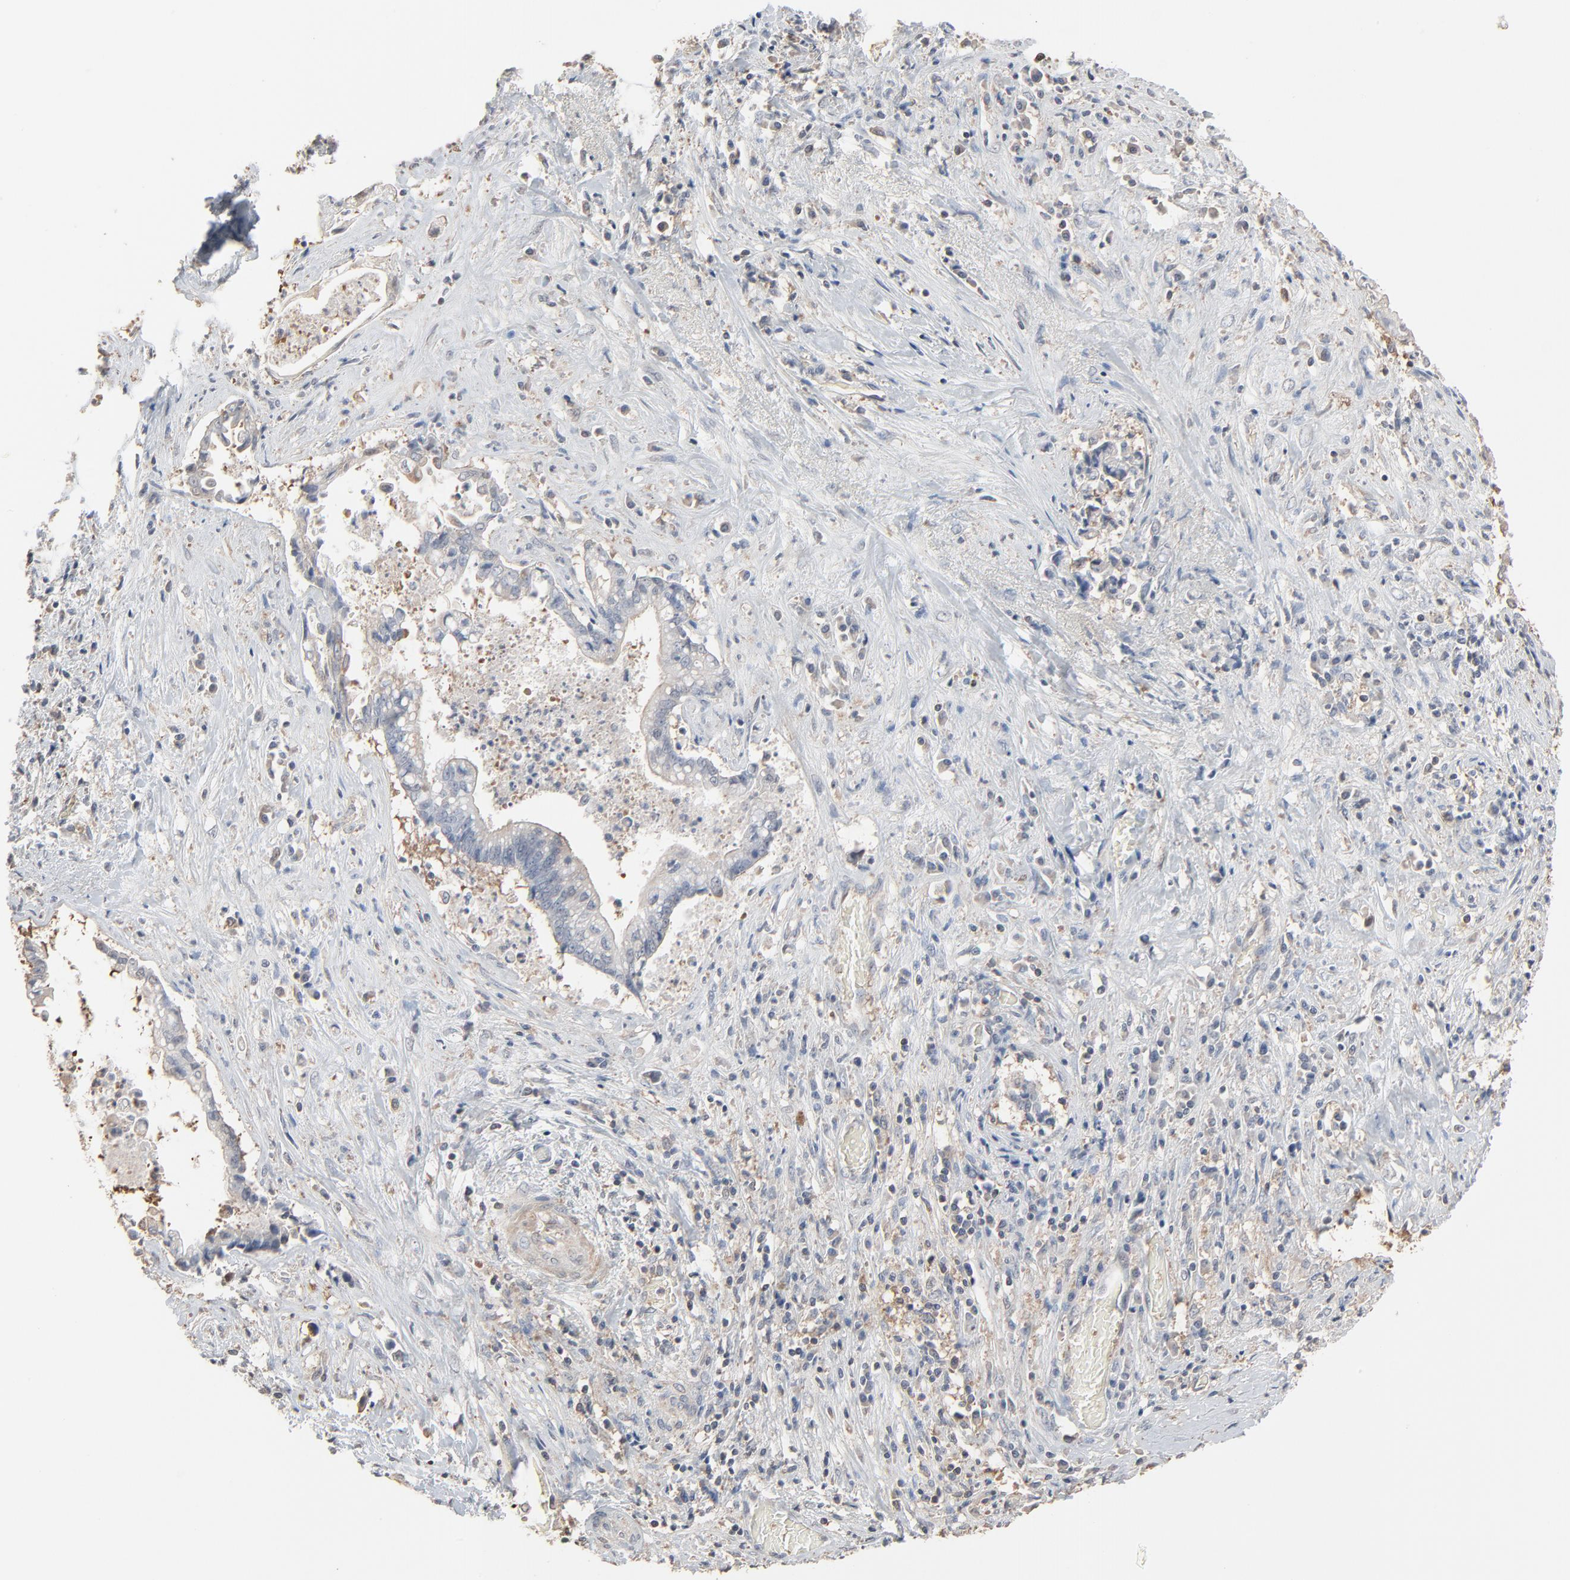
{"staining": {"intensity": "negative", "quantity": "none", "location": "none"}, "tissue": "liver cancer", "cell_type": "Tumor cells", "image_type": "cancer", "snomed": [{"axis": "morphology", "description": "Cholangiocarcinoma"}, {"axis": "topography", "description": "Liver"}], "caption": "This is an immunohistochemistry (IHC) photomicrograph of liver cancer (cholangiocarcinoma). There is no staining in tumor cells.", "gene": "CCT5", "patient": {"sex": "male", "age": 57}}